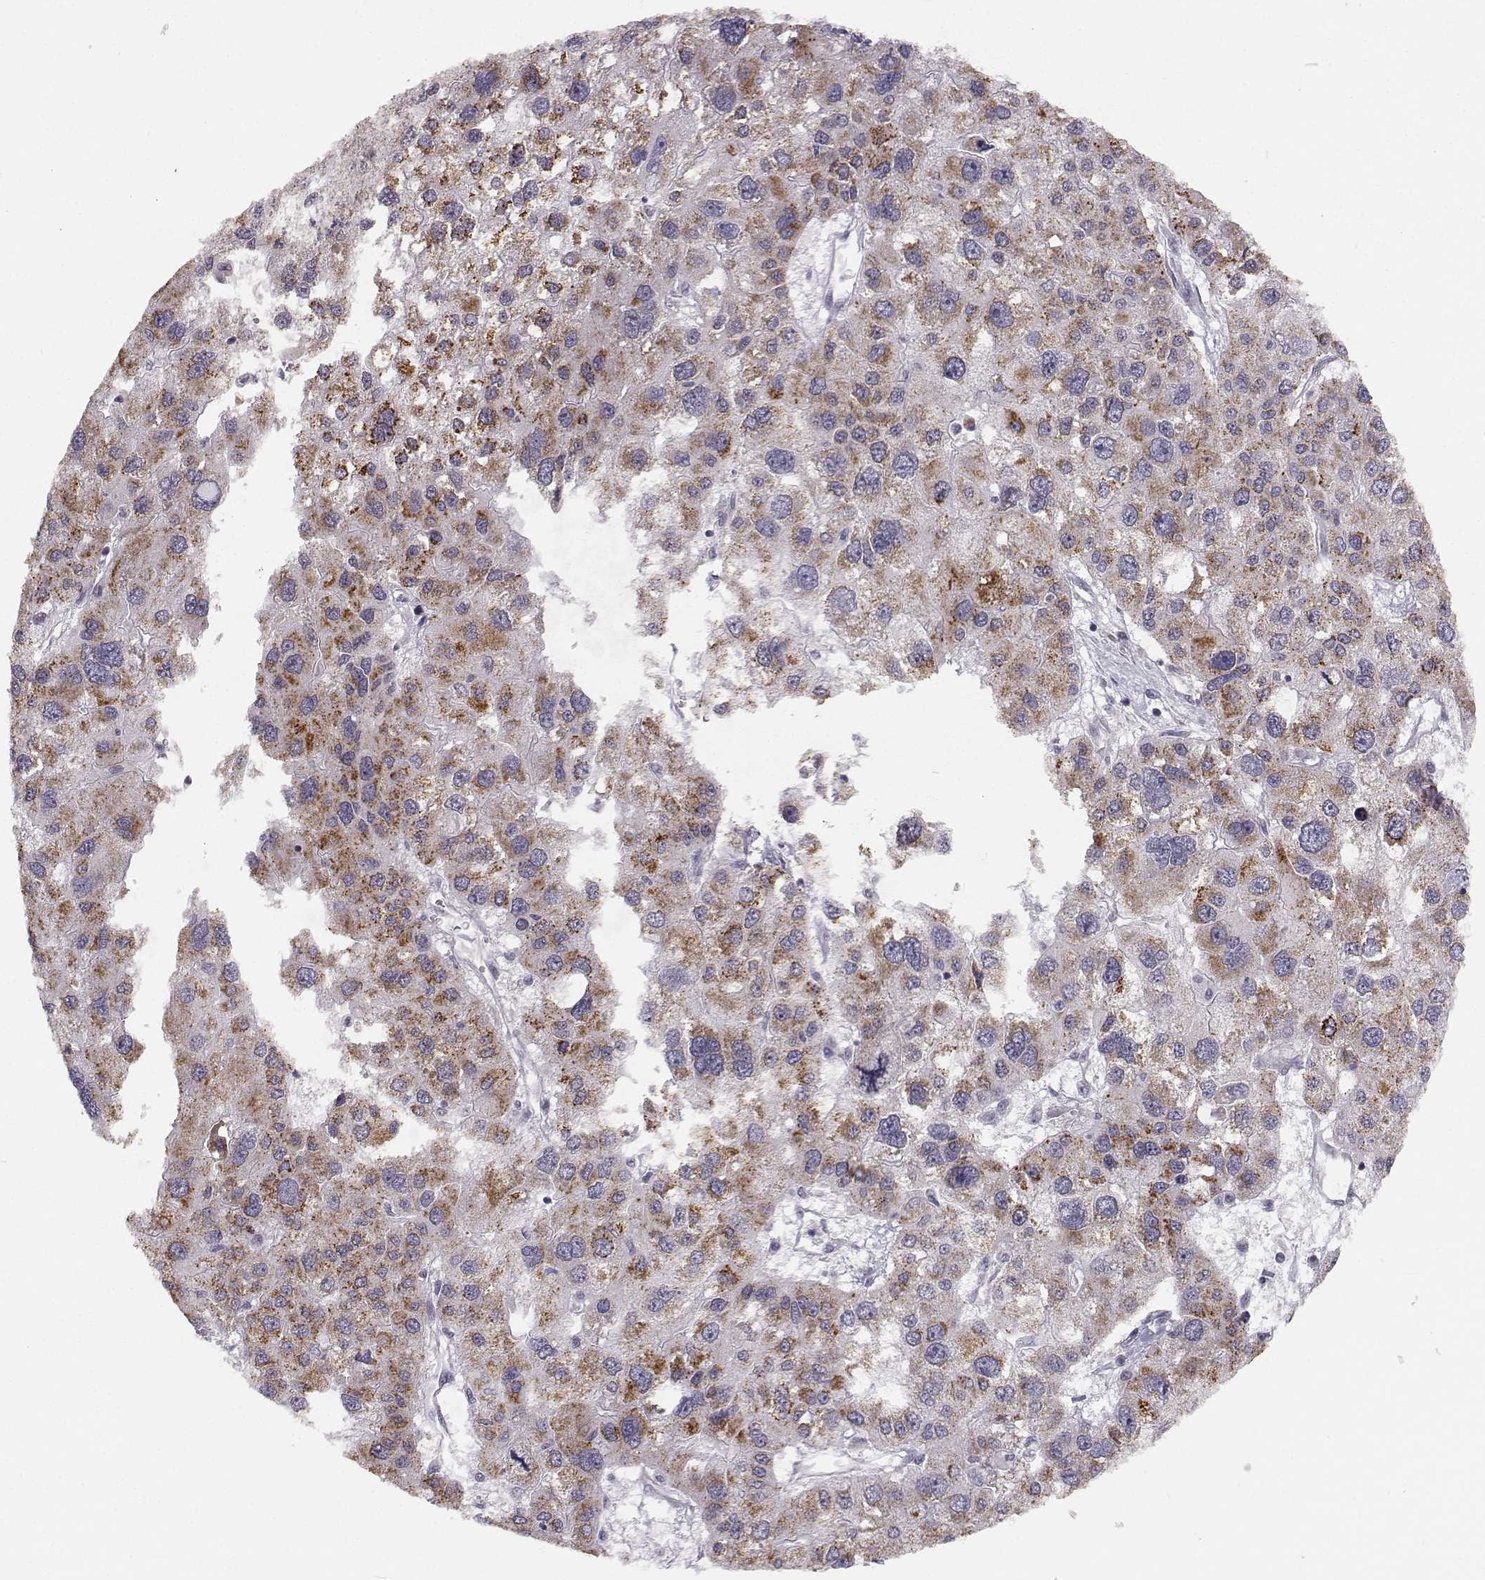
{"staining": {"intensity": "moderate", "quantity": "25%-75%", "location": "cytoplasmic/membranous"}, "tissue": "liver cancer", "cell_type": "Tumor cells", "image_type": "cancer", "snomed": [{"axis": "morphology", "description": "Carcinoma, Hepatocellular, NOS"}, {"axis": "topography", "description": "Liver"}], "caption": "This is an image of immunohistochemistry staining of liver cancer (hepatocellular carcinoma), which shows moderate expression in the cytoplasmic/membranous of tumor cells.", "gene": "HTR7", "patient": {"sex": "male", "age": 73}}